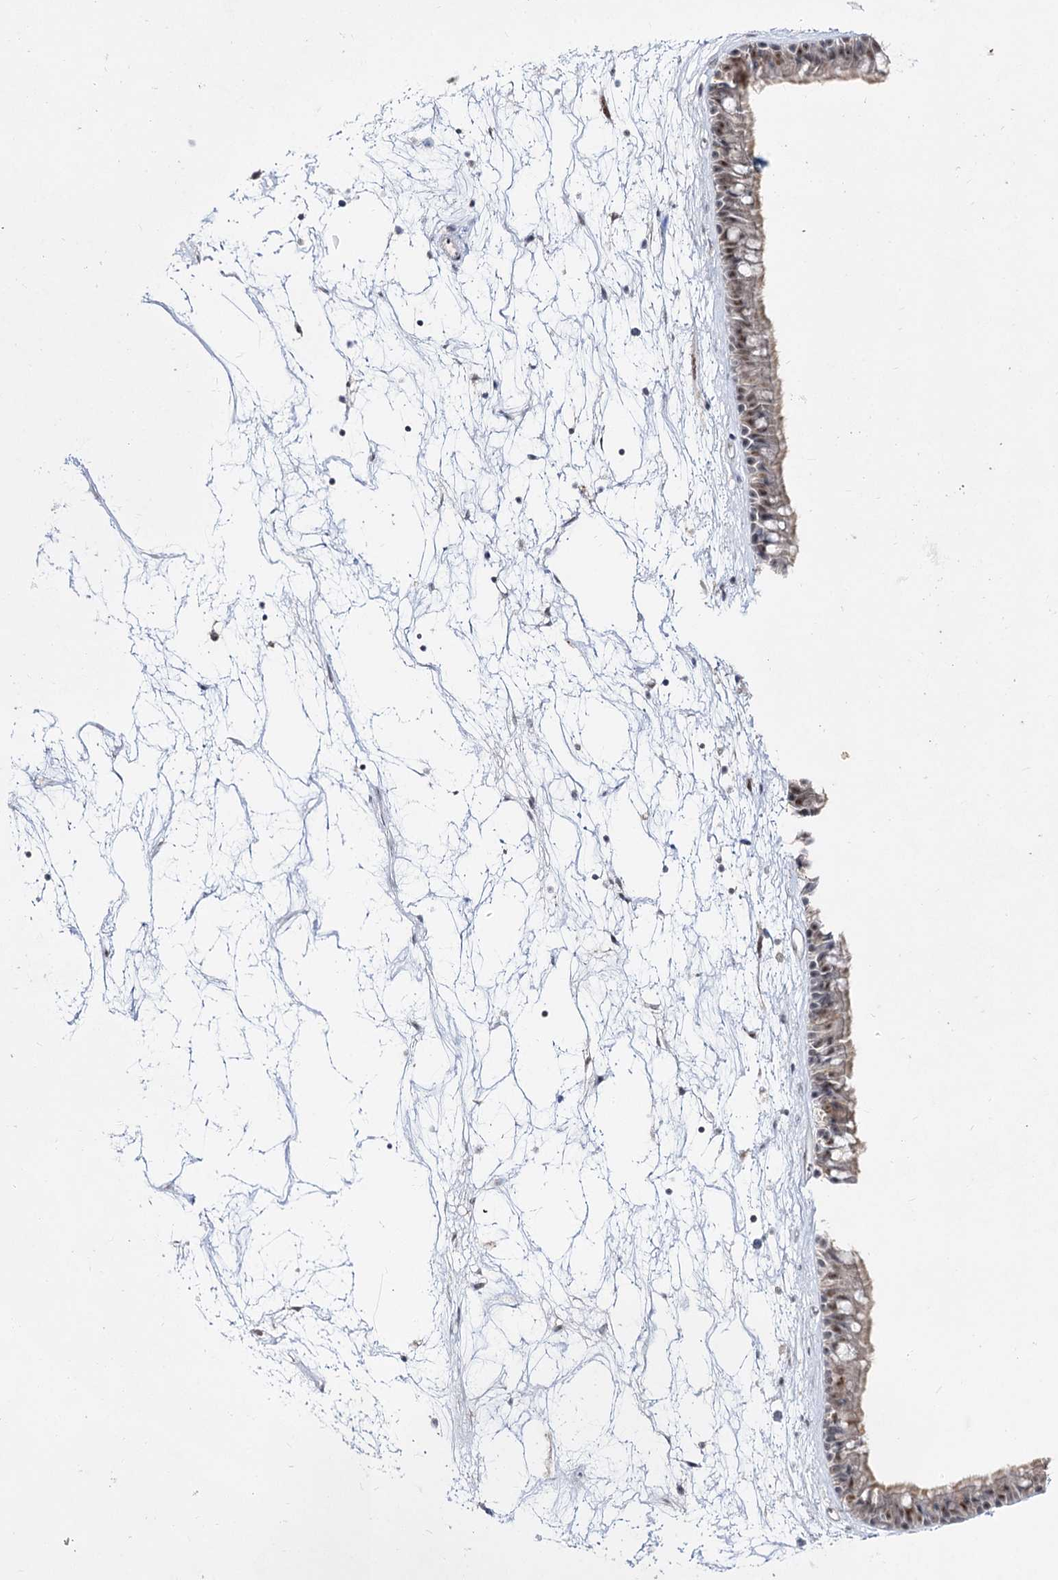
{"staining": {"intensity": "weak", "quantity": "25%-75%", "location": "cytoplasmic/membranous,nuclear"}, "tissue": "nasopharynx", "cell_type": "Respiratory epithelial cells", "image_type": "normal", "snomed": [{"axis": "morphology", "description": "Normal tissue, NOS"}, {"axis": "topography", "description": "Nasopharynx"}], "caption": "The micrograph reveals immunohistochemical staining of normal nasopharynx. There is weak cytoplasmic/membranous,nuclear staining is identified in about 25%-75% of respiratory epithelial cells.", "gene": "DDX50", "patient": {"sex": "male", "age": 64}}